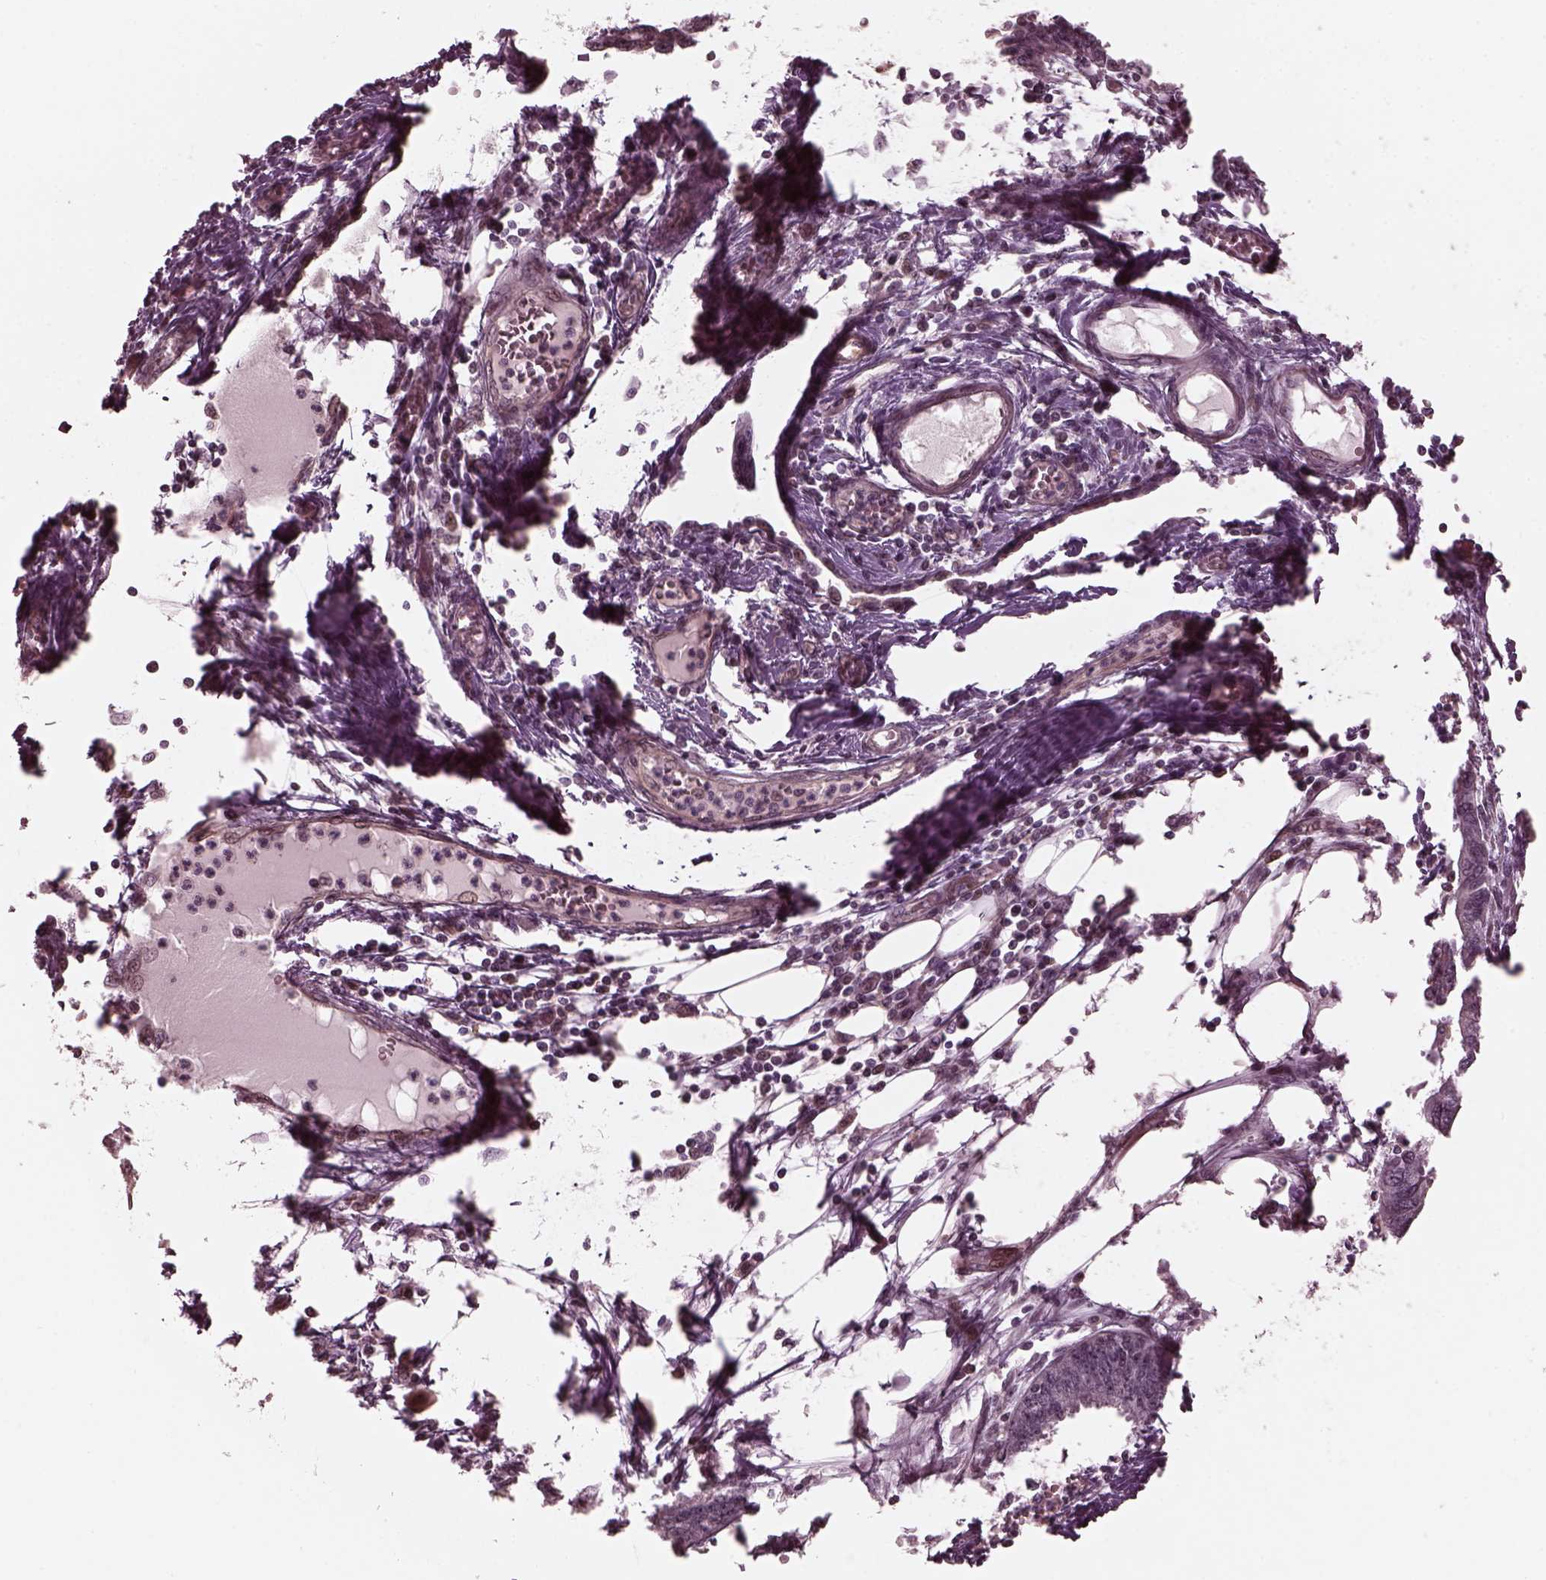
{"staining": {"intensity": "negative", "quantity": "none", "location": "none"}, "tissue": "endometrial cancer", "cell_type": "Tumor cells", "image_type": "cancer", "snomed": [{"axis": "morphology", "description": "Adenocarcinoma, NOS"}, {"axis": "morphology", "description": "Adenocarcinoma, metastatic, NOS"}, {"axis": "topography", "description": "Adipose tissue"}, {"axis": "topography", "description": "Endometrium"}], "caption": "There is no significant expression in tumor cells of endometrial cancer (metastatic adenocarcinoma).", "gene": "TRIB3", "patient": {"sex": "female", "age": 67}}